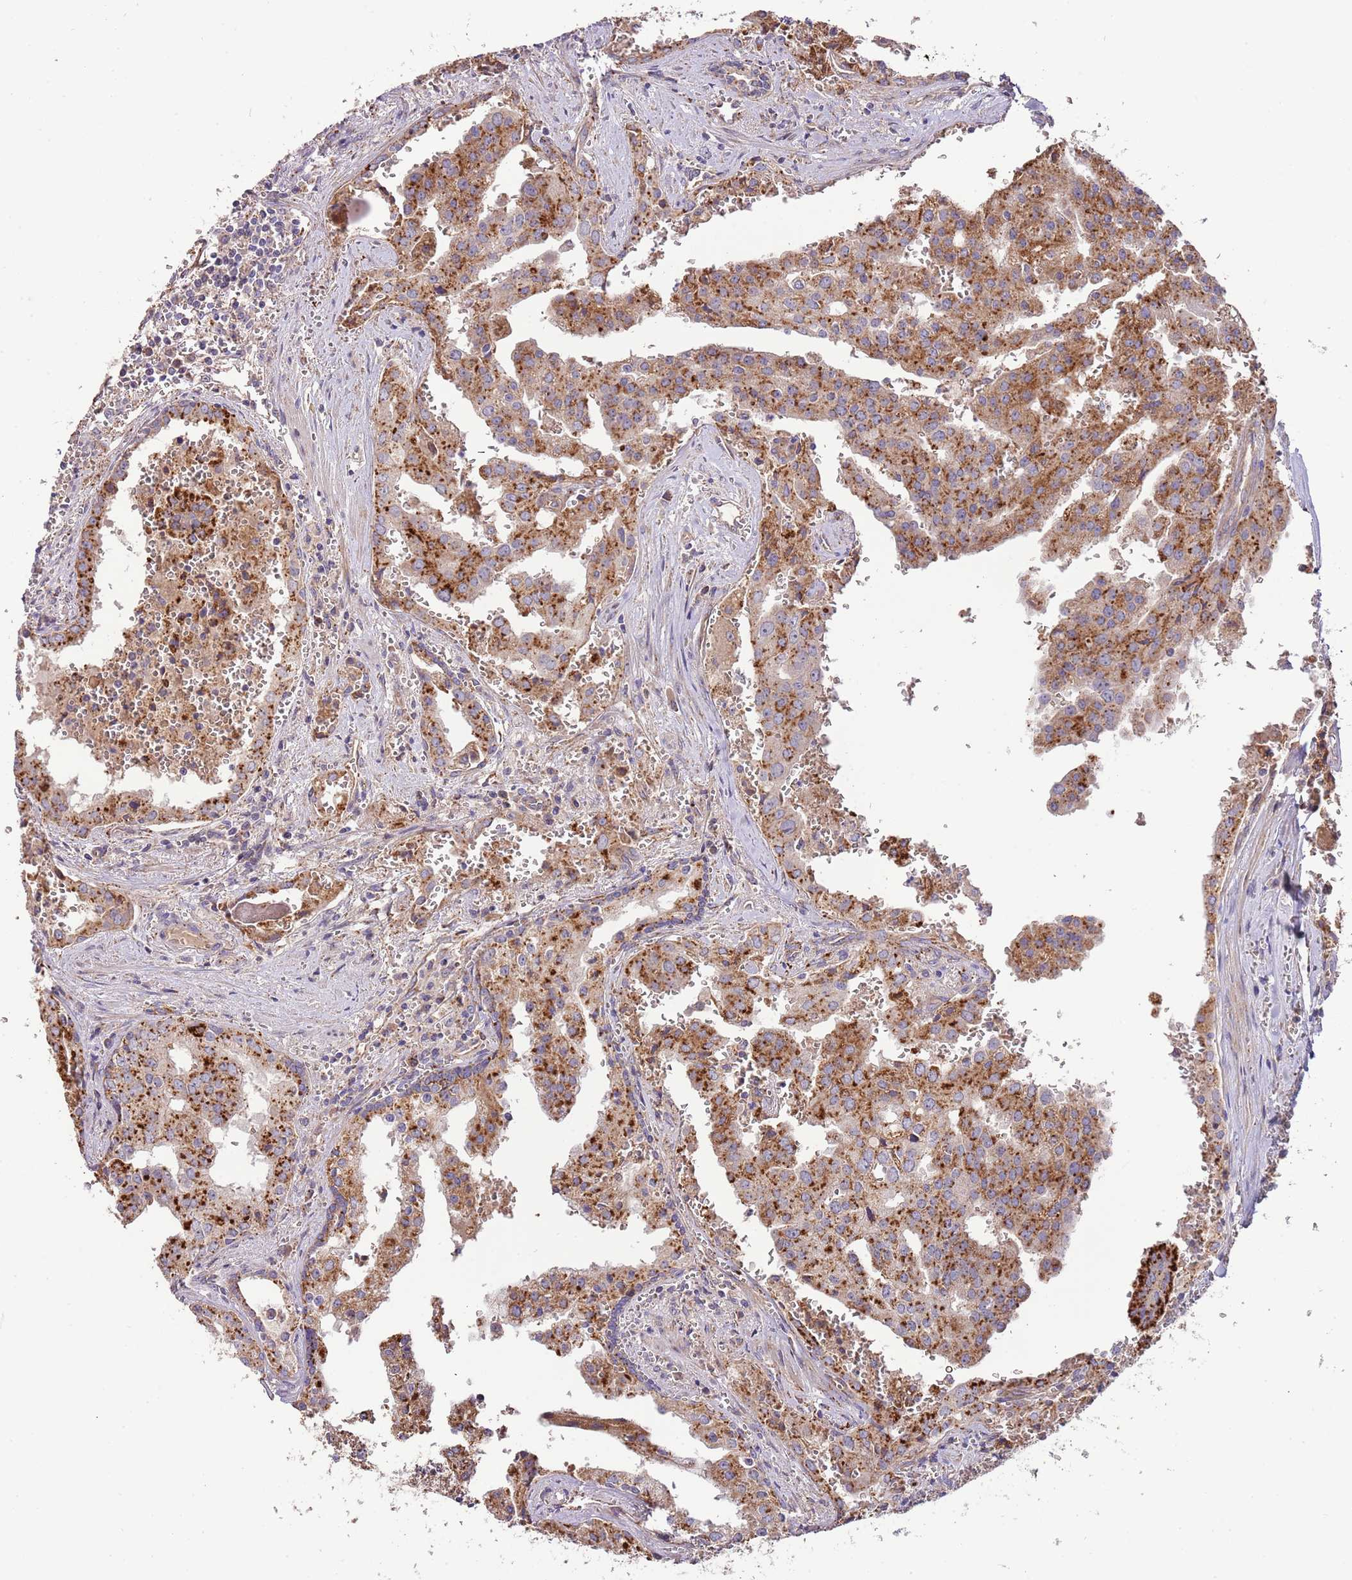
{"staining": {"intensity": "moderate", "quantity": ">75%", "location": "cytoplasmic/membranous"}, "tissue": "prostate cancer", "cell_type": "Tumor cells", "image_type": "cancer", "snomed": [{"axis": "morphology", "description": "Adenocarcinoma, High grade"}, {"axis": "topography", "description": "Prostate"}], "caption": "A brown stain labels moderate cytoplasmic/membranous positivity of a protein in prostate cancer tumor cells.", "gene": "DOCK6", "patient": {"sex": "male", "age": 68}}